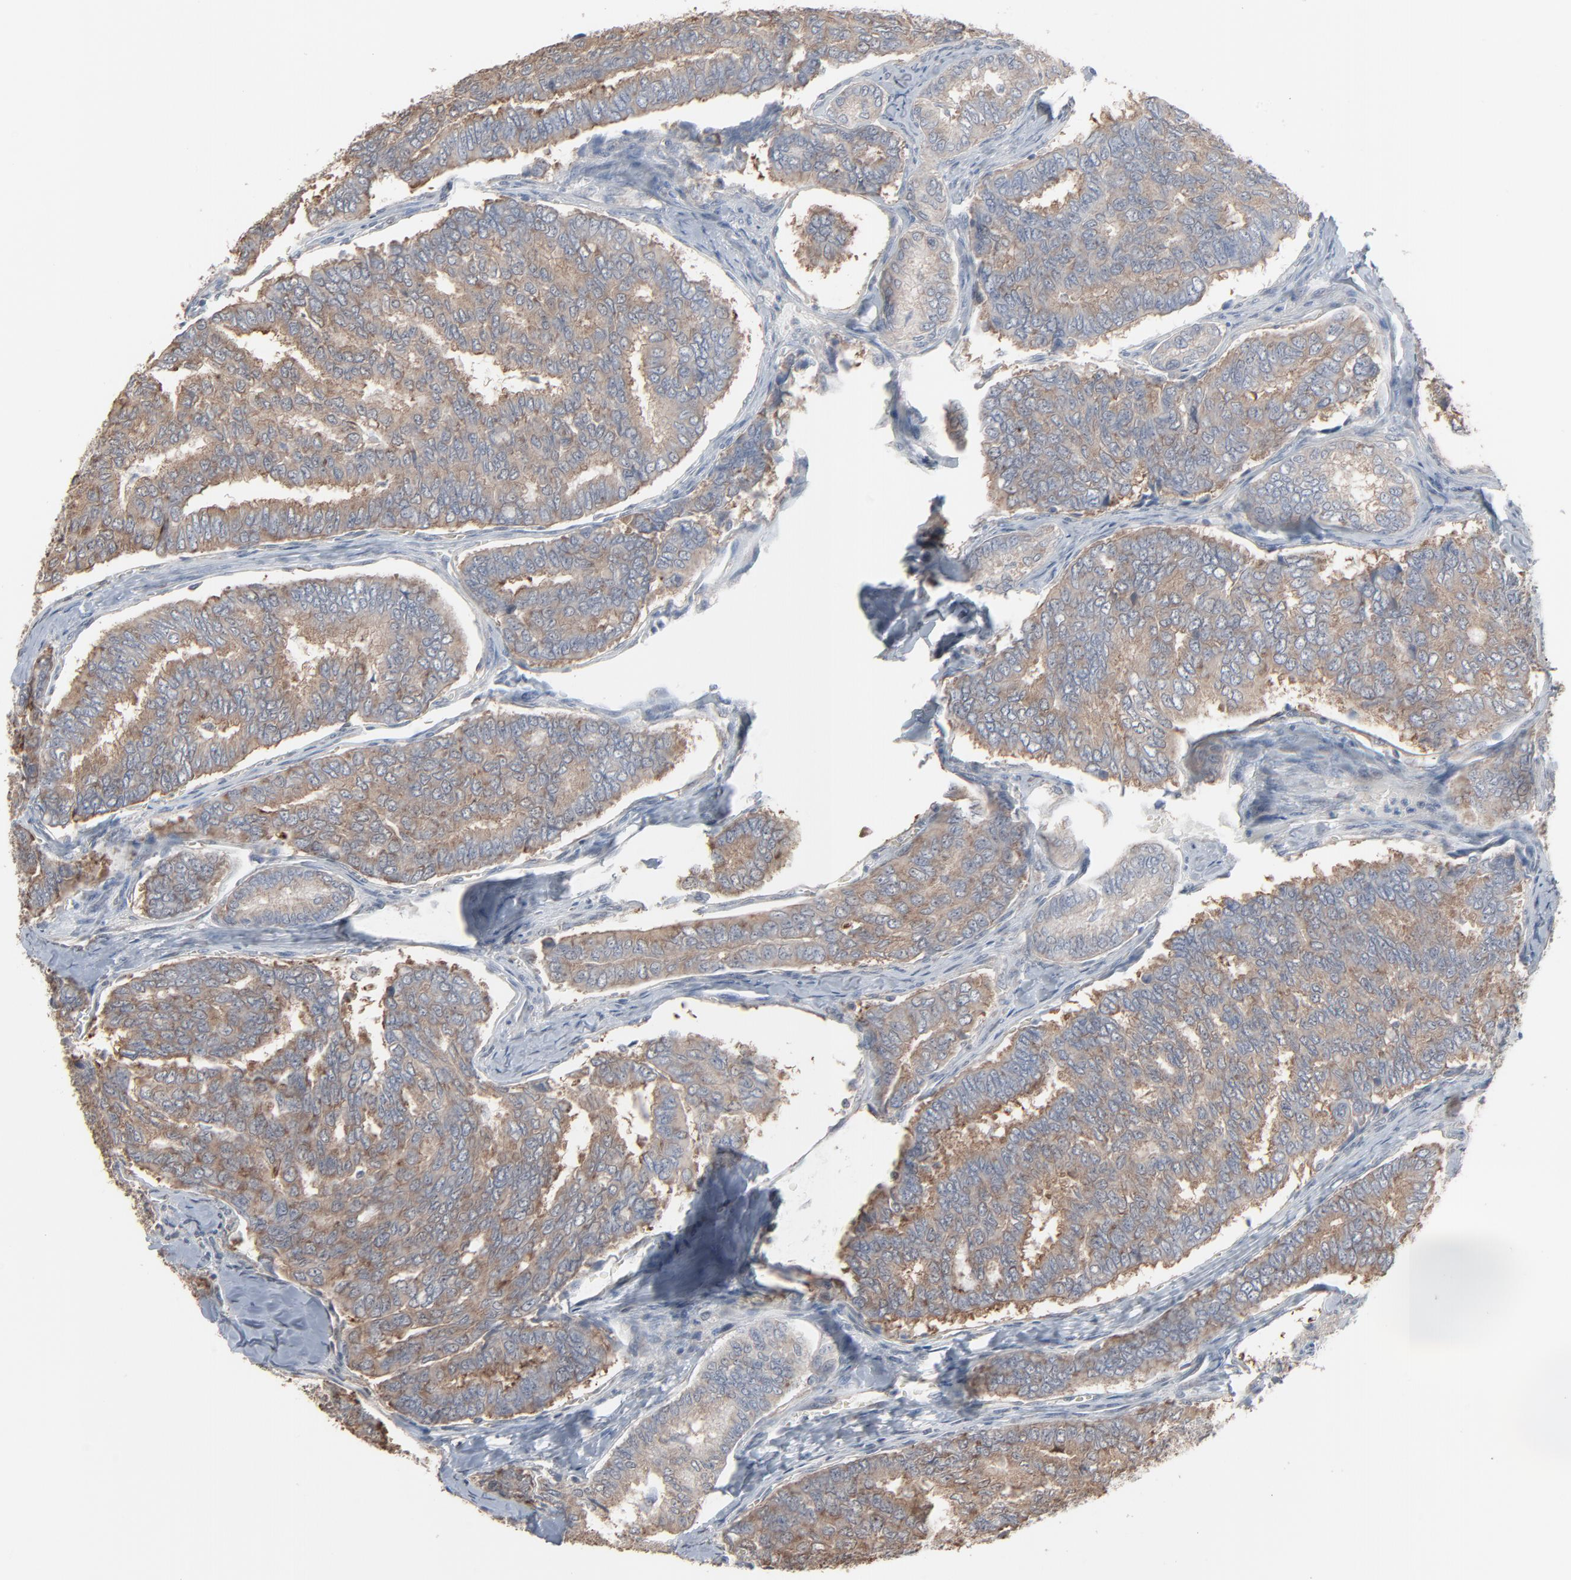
{"staining": {"intensity": "weak", "quantity": "25%-75%", "location": "cytoplasmic/membranous"}, "tissue": "thyroid cancer", "cell_type": "Tumor cells", "image_type": "cancer", "snomed": [{"axis": "morphology", "description": "Papillary adenocarcinoma, NOS"}, {"axis": "topography", "description": "Thyroid gland"}], "caption": "Tumor cells show low levels of weak cytoplasmic/membranous expression in approximately 25%-75% of cells in human papillary adenocarcinoma (thyroid).", "gene": "CCT5", "patient": {"sex": "female", "age": 35}}